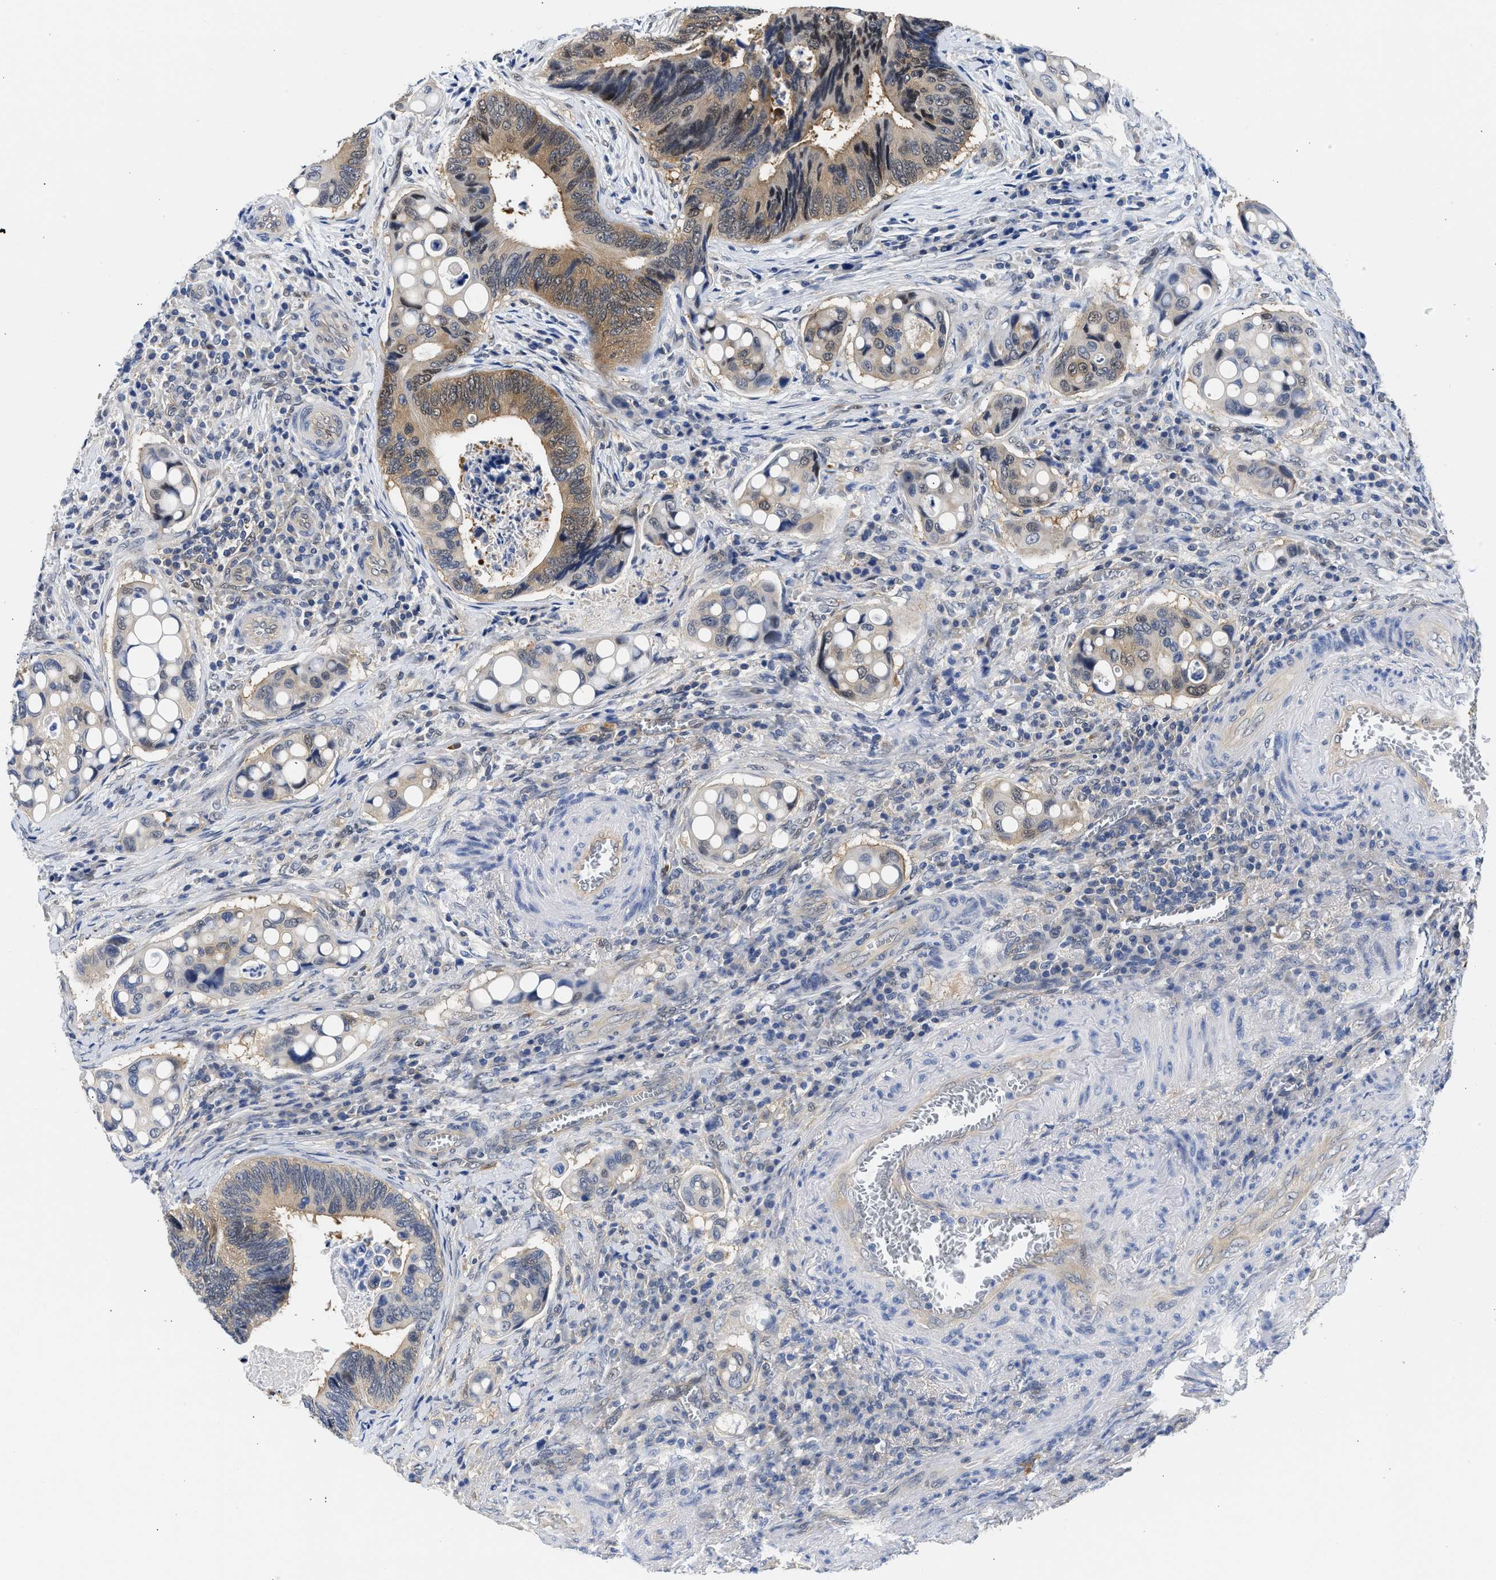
{"staining": {"intensity": "moderate", "quantity": "25%-75%", "location": "cytoplasmic/membranous"}, "tissue": "colorectal cancer", "cell_type": "Tumor cells", "image_type": "cancer", "snomed": [{"axis": "morphology", "description": "Inflammation, NOS"}, {"axis": "morphology", "description": "Adenocarcinoma, NOS"}, {"axis": "topography", "description": "Colon"}], "caption": "Colorectal cancer tissue reveals moderate cytoplasmic/membranous expression in approximately 25%-75% of tumor cells, visualized by immunohistochemistry.", "gene": "XPO5", "patient": {"sex": "male", "age": 72}}